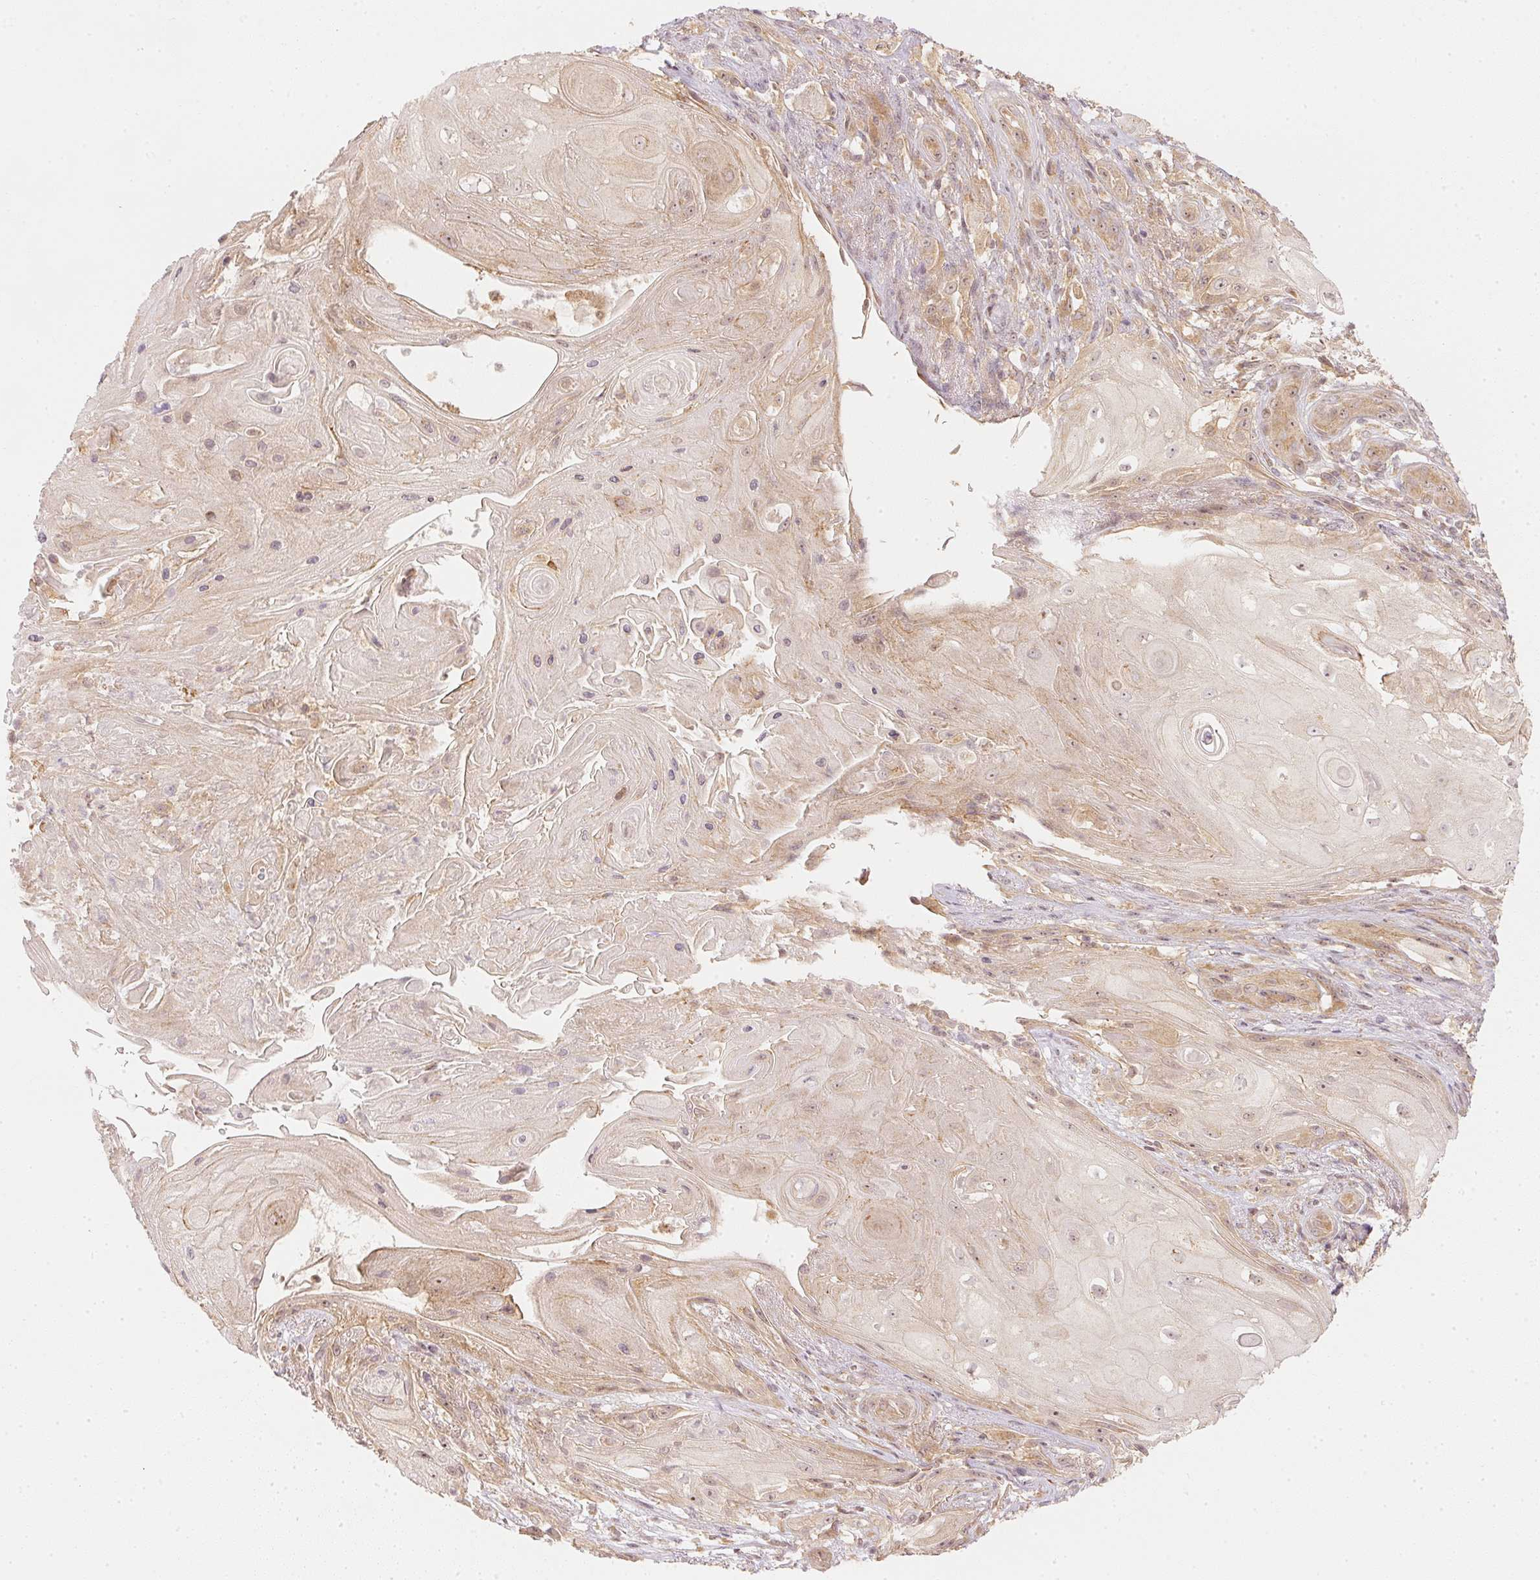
{"staining": {"intensity": "weak", "quantity": ">75%", "location": "cytoplasmic/membranous"}, "tissue": "skin cancer", "cell_type": "Tumor cells", "image_type": "cancer", "snomed": [{"axis": "morphology", "description": "Squamous cell carcinoma, NOS"}, {"axis": "topography", "description": "Skin"}], "caption": "Immunohistochemical staining of human skin squamous cell carcinoma exhibits weak cytoplasmic/membranous protein staining in about >75% of tumor cells.", "gene": "WDR54", "patient": {"sex": "male", "age": 62}}